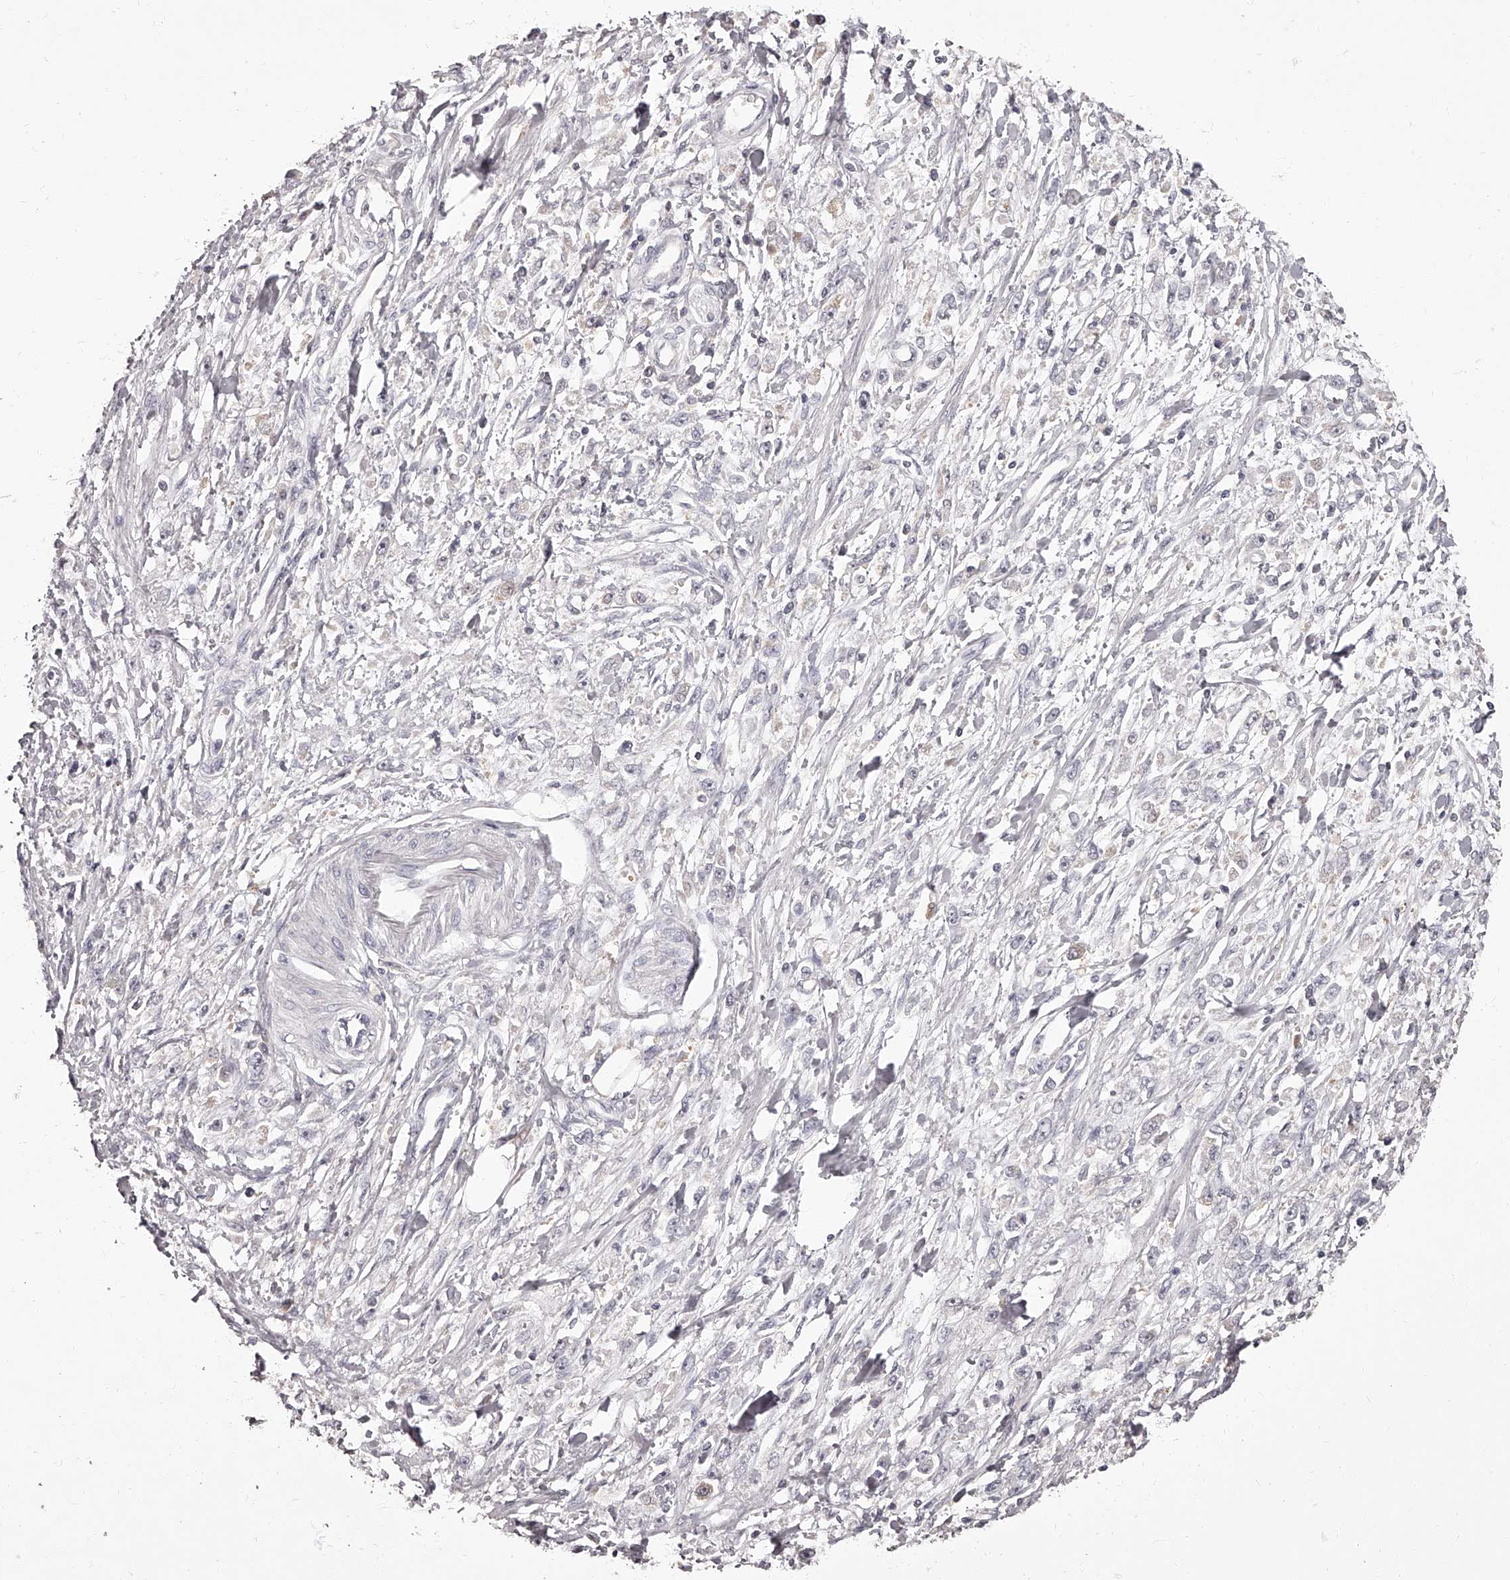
{"staining": {"intensity": "negative", "quantity": "none", "location": "none"}, "tissue": "stomach cancer", "cell_type": "Tumor cells", "image_type": "cancer", "snomed": [{"axis": "morphology", "description": "Adenocarcinoma, NOS"}, {"axis": "topography", "description": "Stomach"}], "caption": "The immunohistochemistry image has no significant expression in tumor cells of adenocarcinoma (stomach) tissue.", "gene": "APEH", "patient": {"sex": "female", "age": 59}}